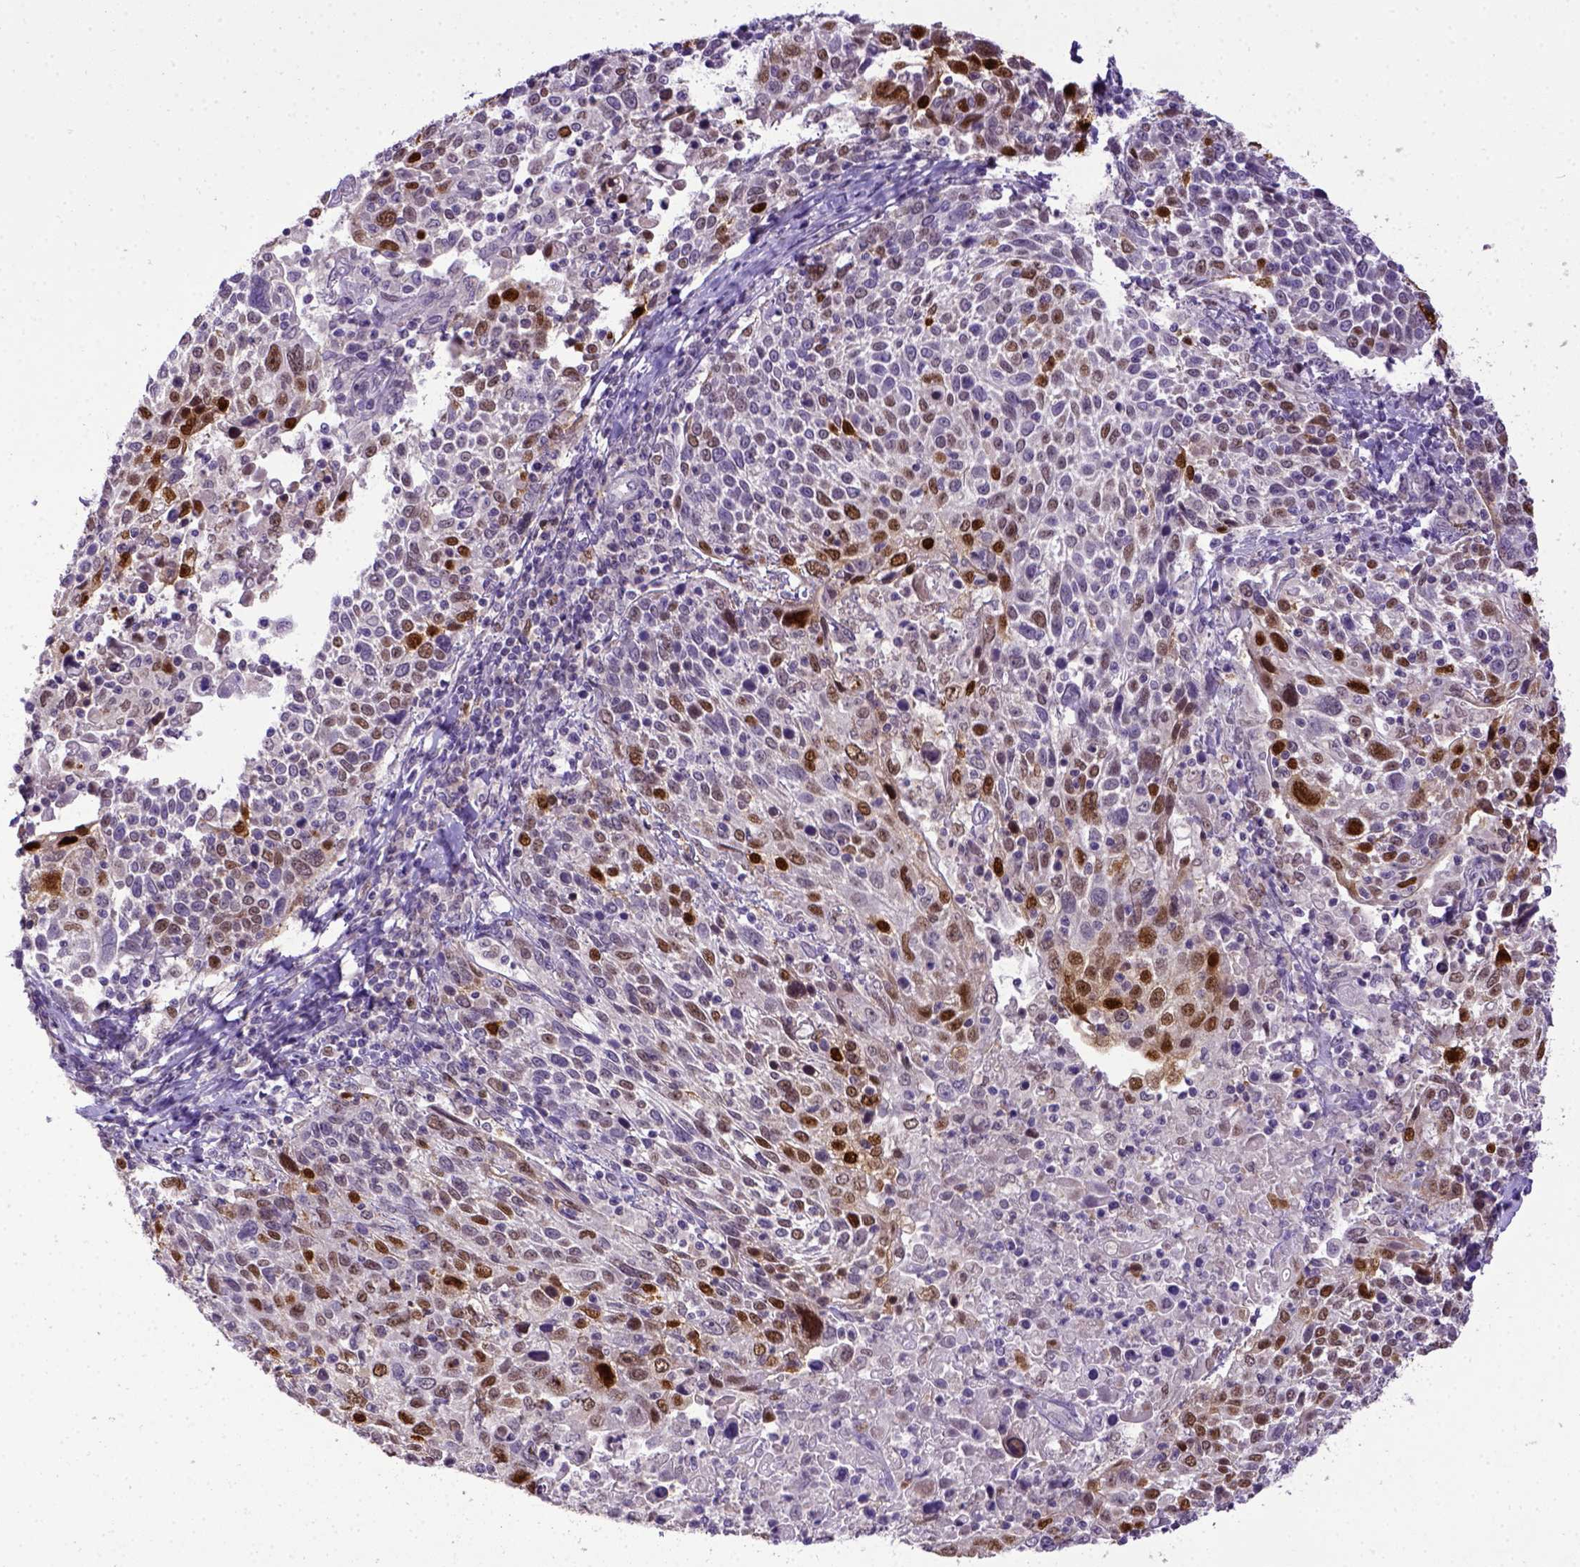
{"staining": {"intensity": "strong", "quantity": "25%-75%", "location": "nuclear"}, "tissue": "cervical cancer", "cell_type": "Tumor cells", "image_type": "cancer", "snomed": [{"axis": "morphology", "description": "Squamous cell carcinoma, NOS"}, {"axis": "topography", "description": "Cervix"}], "caption": "Protein expression analysis of human cervical squamous cell carcinoma reveals strong nuclear staining in about 25%-75% of tumor cells.", "gene": "CDKN1A", "patient": {"sex": "female", "age": 61}}